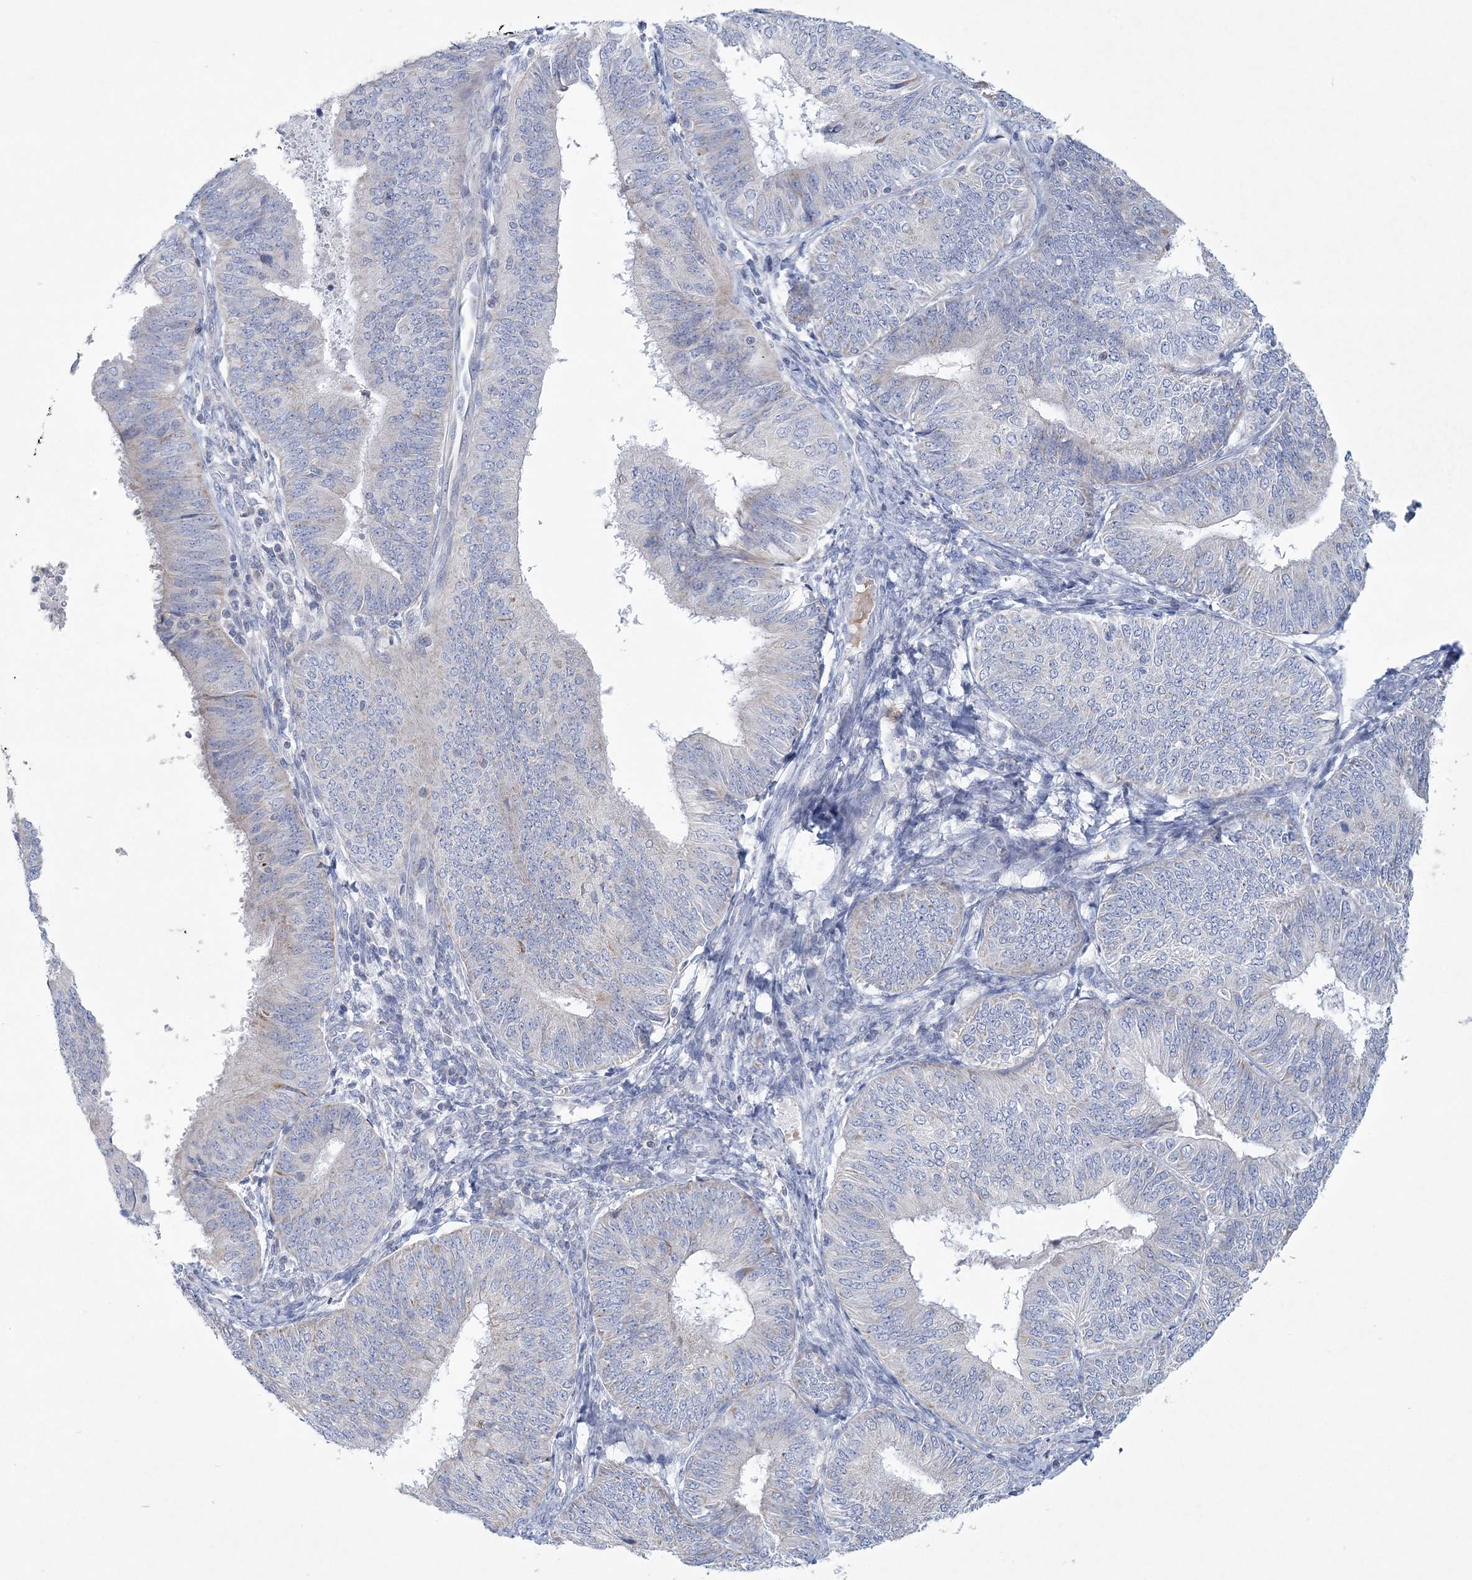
{"staining": {"intensity": "negative", "quantity": "none", "location": "none"}, "tissue": "endometrial cancer", "cell_type": "Tumor cells", "image_type": "cancer", "snomed": [{"axis": "morphology", "description": "Adenocarcinoma, NOS"}, {"axis": "topography", "description": "Endometrium"}], "caption": "Tumor cells show no significant staining in endometrial cancer.", "gene": "NIPAL1", "patient": {"sex": "female", "age": 58}}